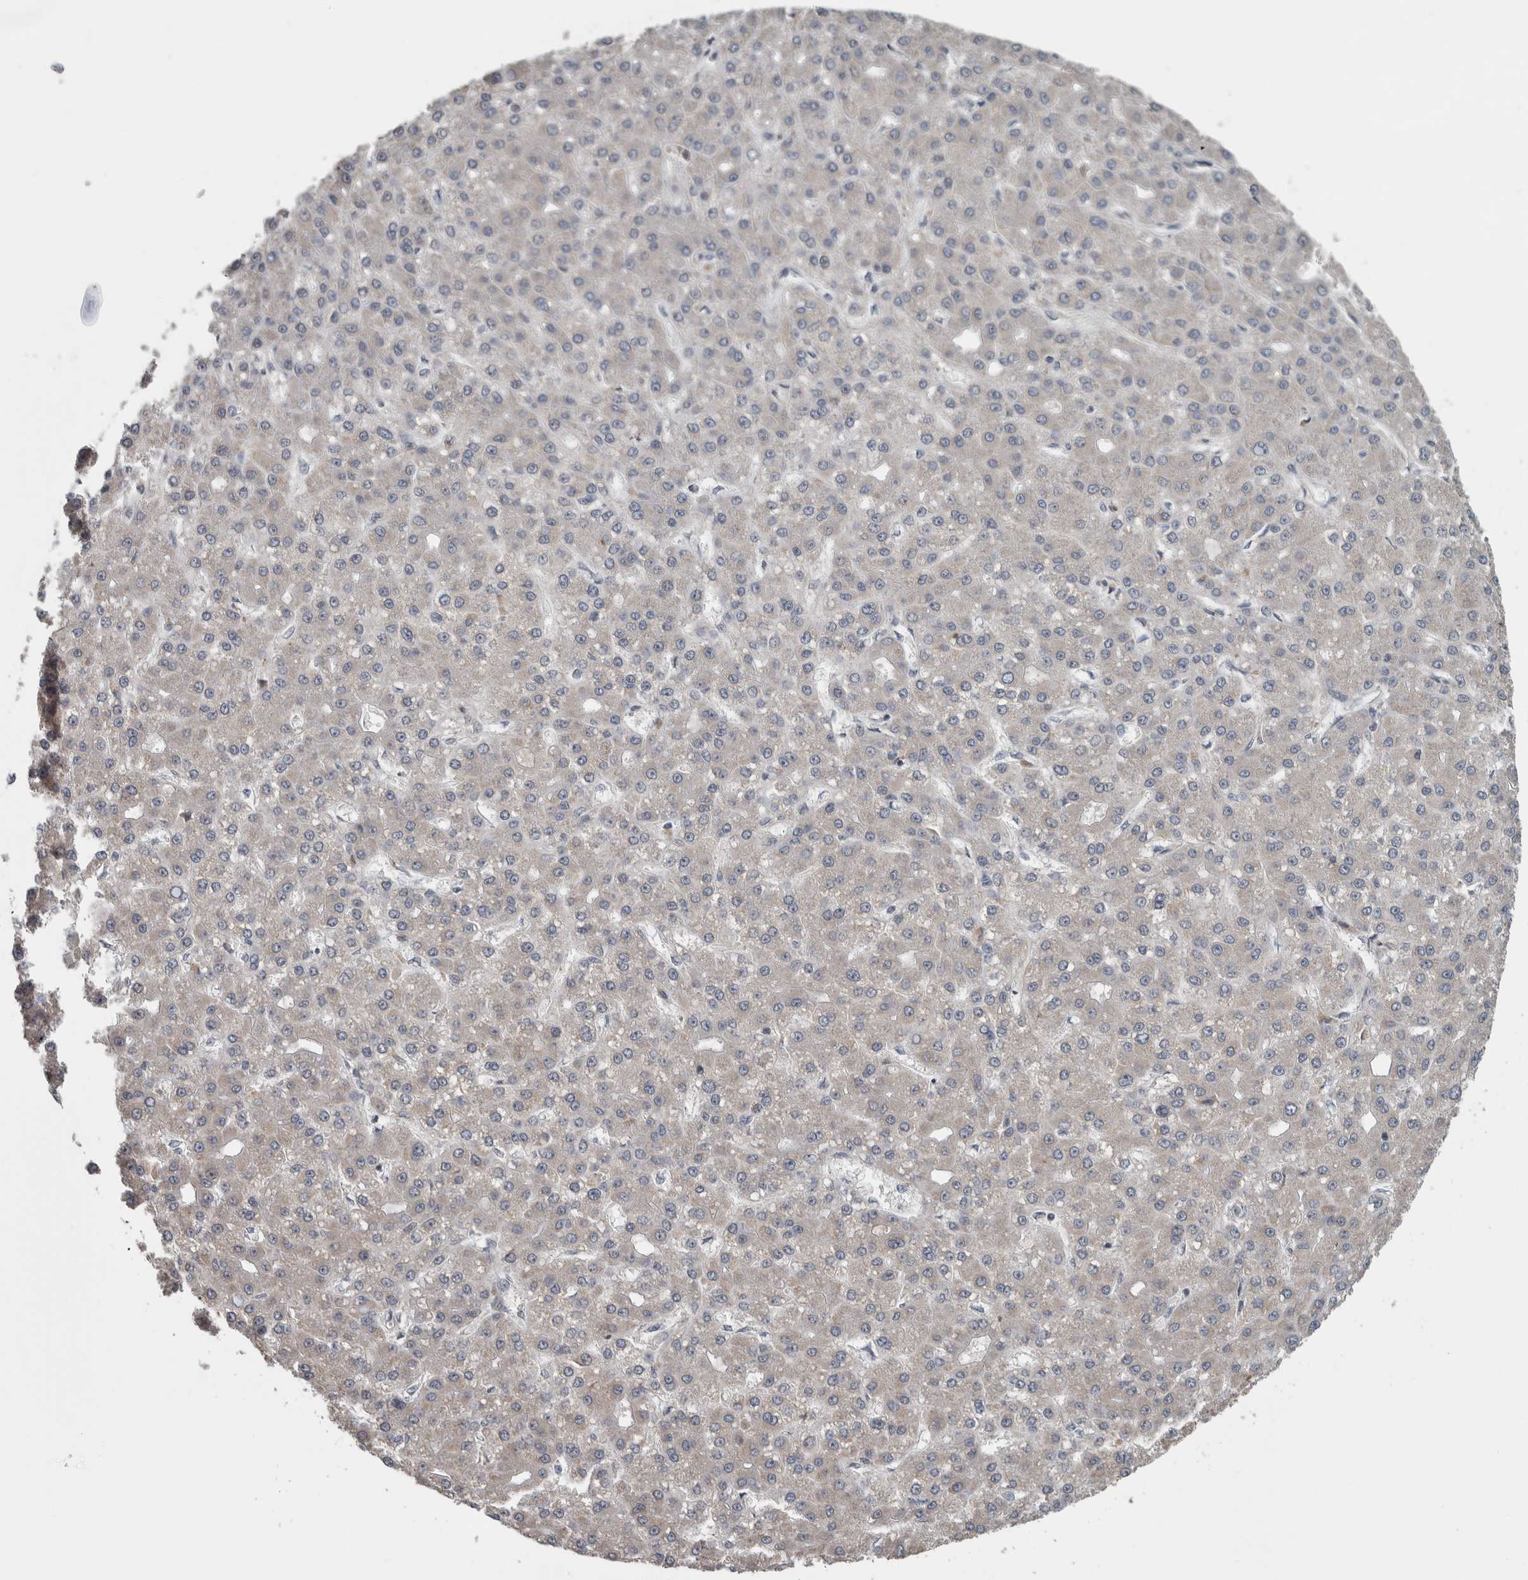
{"staining": {"intensity": "negative", "quantity": "none", "location": "none"}, "tissue": "liver cancer", "cell_type": "Tumor cells", "image_type": "cancer", "snomed": [{"axis": "morphology", "description": "Carcinoma, Hepatocellular, NOS"}, {"axis": "topography", "description": "Liver"}], "caption": "High magnification brightfield microscopy of liver cancer (hepatocellular carcinoma) stained with DAB (brown) and counterstained with hematoxylin (blue): tumor cells show no significant positivity.", "gene": "ENY2", "patient": {"sex": "male", "age": 67}}